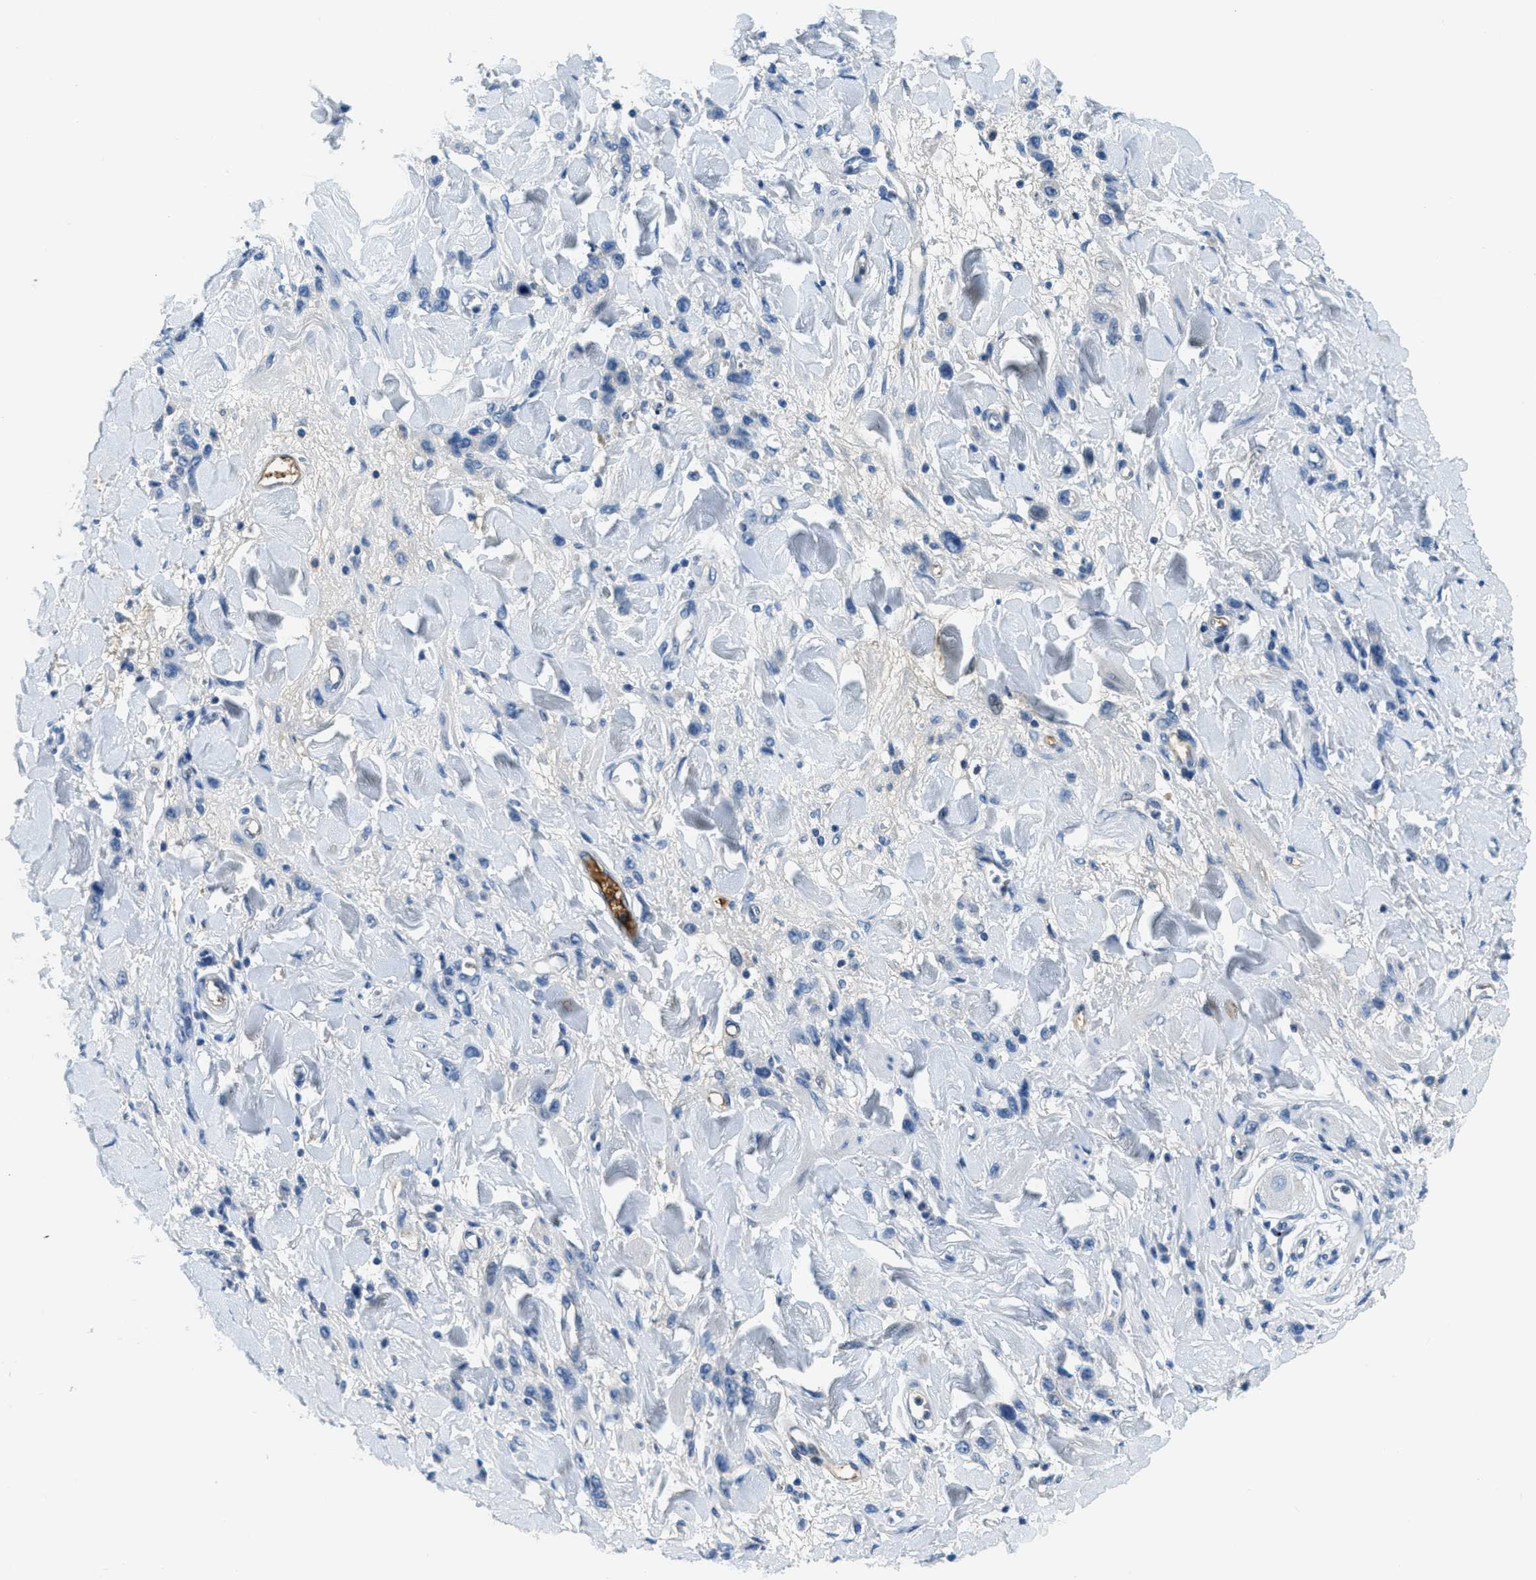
{"staining": {"intensity": "negative", "quantity": "none", "location": "none"}, "tissue": "stomach cancer", "cell_type": "Tumor cells", "image_type": "cancer", "snomed": [{"axis": "morphology", "description": "Normal tissue, NOS"}, {"axis": "morphology", "description": "Adenocarcinoma, NOS"}, {"axis": "topography", "description": "Stomach"}], "caption": "DAB immunohistochemical staining of stomach cancer reveals no significant positivity in tumor cells.", "gene": "A2M", "patient": {"sex": "male", "age": 82}}